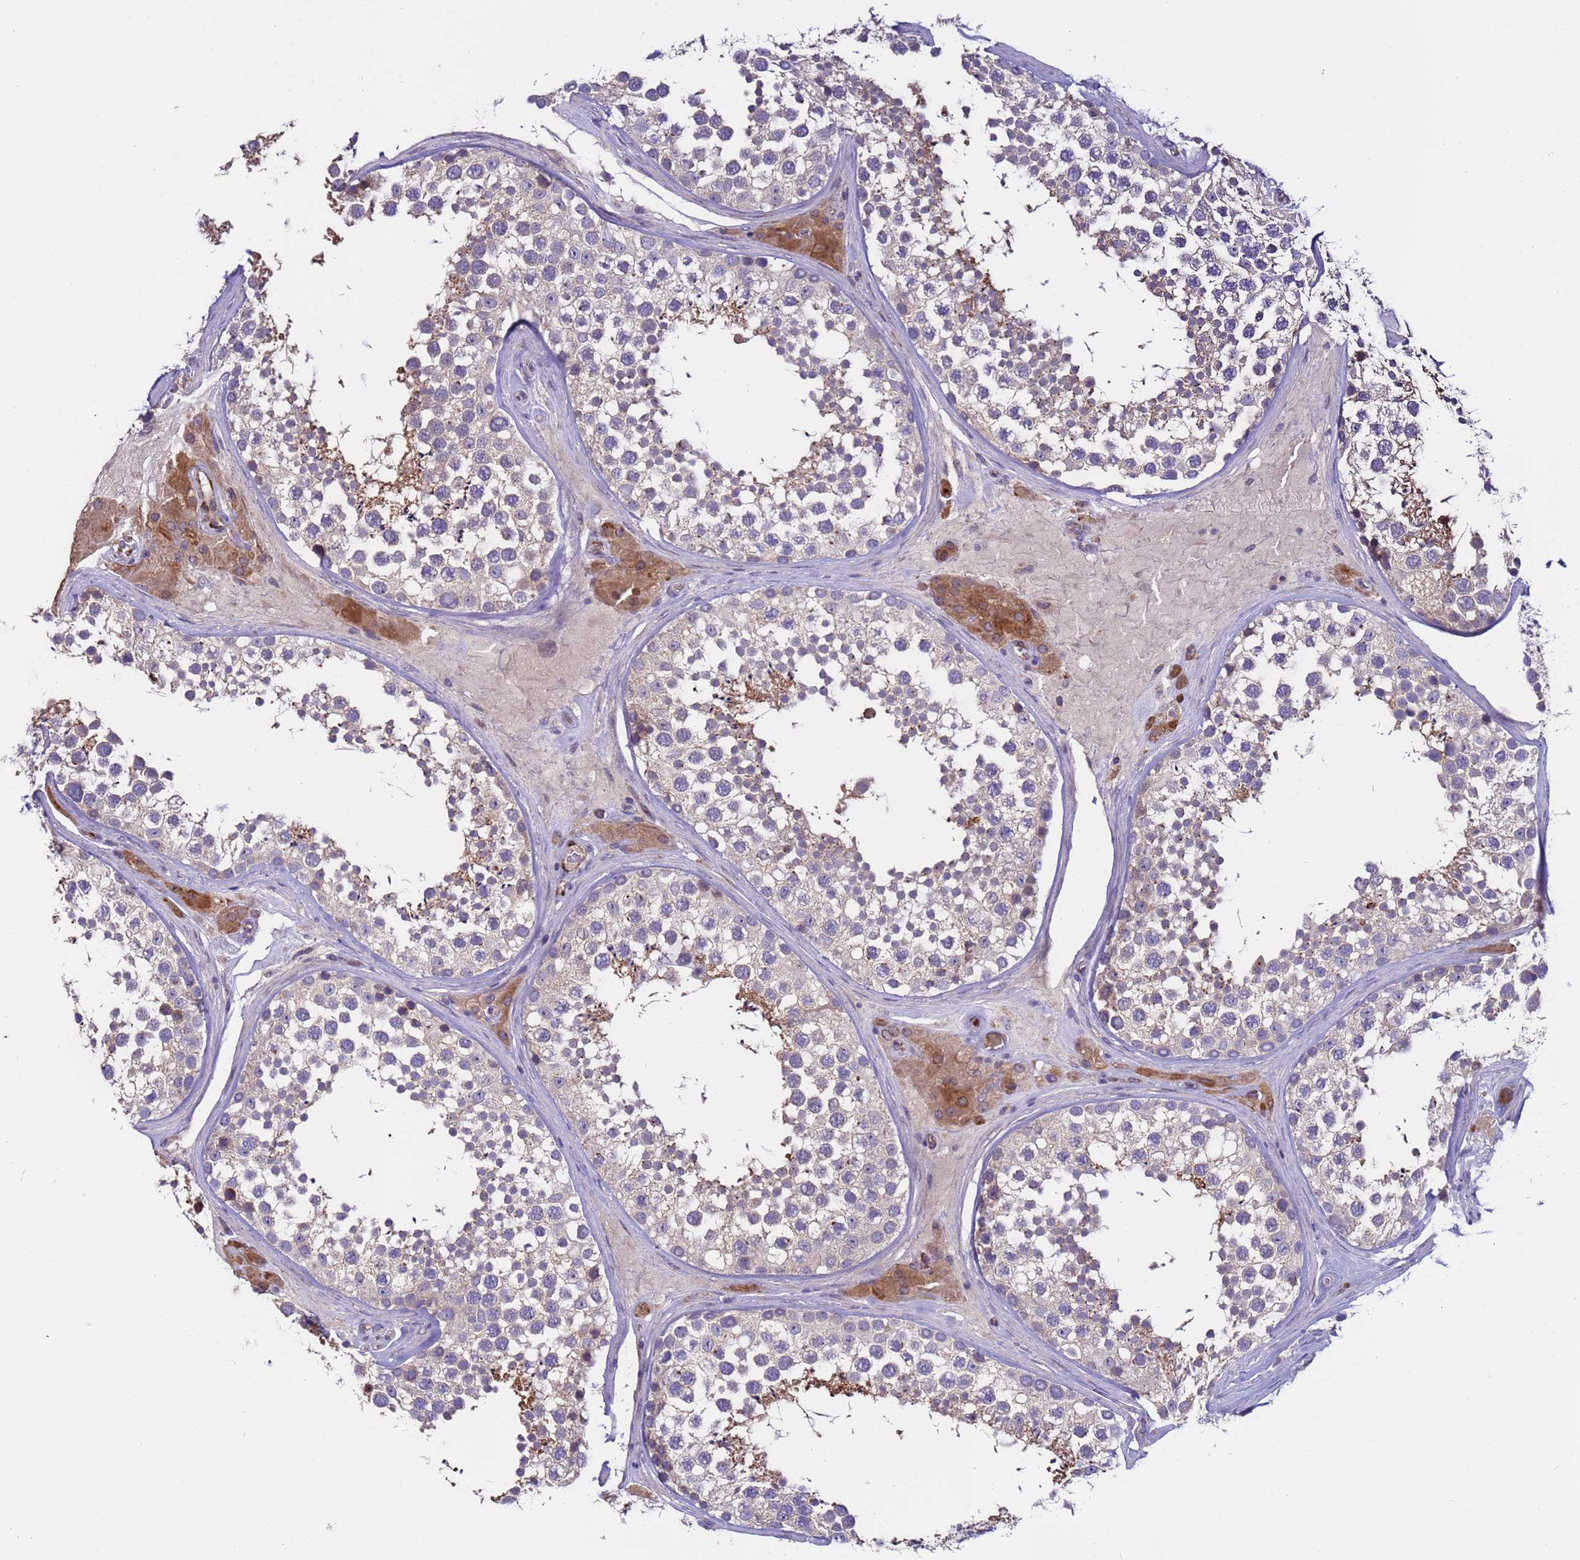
{"staining": {"intensity": "moderate", "quantity": "<25%", "location": "cytoplasmic/membranous"}, "tissue": "testis", "cell_type": "Cells in seminiferous ducts", "image_type": "normal", "snomed": [{"axis": "morphology", "description": "Normal tissue, NOS"}, {"axis": "topography", "description": "Testis"}], "caption": "Immunohistochemistry of benign testis shows low levels of moderate cytoplasmic/membranous staining in approximately <25% of cells in seminiferous ducts.", "gene": "ZNF248", "patient": {"sex": "male", "age": 46}}